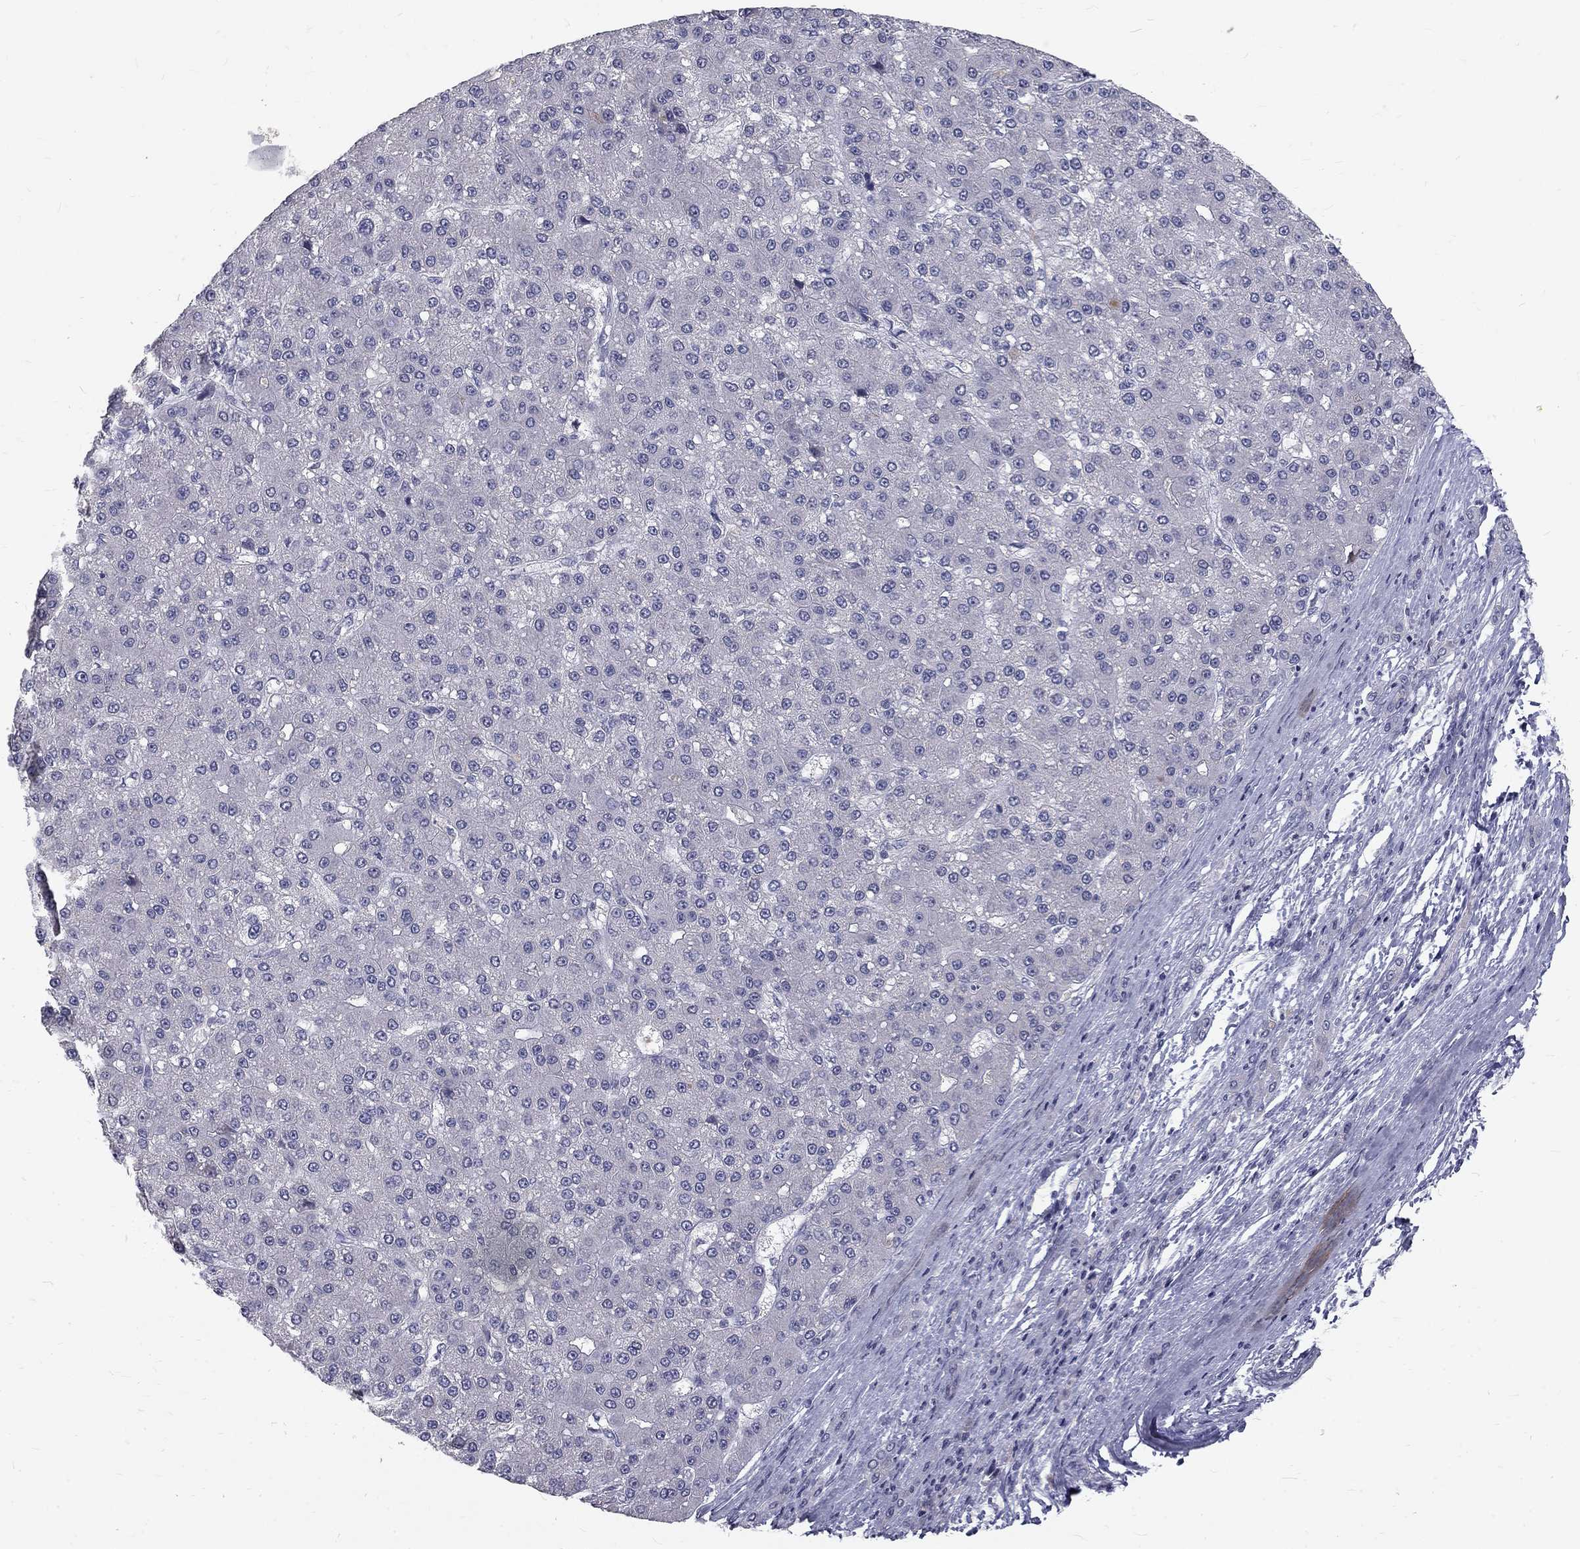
{"staining": {"intensity": "negative", "quantity": "none", "location": "none"}, "tissue": "liver cancer", "cell_type": "Tumor cells", "image_type": "cancer", "snomed": [{"axis": "morphology", "description": "Carcinoma, Hepatocellular, NOS"}, {"axis": "topography", "description": "Liver"}], "caption": "A photomicrograph of liver cancer (hepatocellular carcinoma) stained for a protein displays no brown staining in tumor cells. Brightfield microscopy of IHC stained with DAB (brown) and hematoxylin (blue), captured at high magnification.", "gene": "NOS1", "patient": {"sex": "male", "age": 67}}